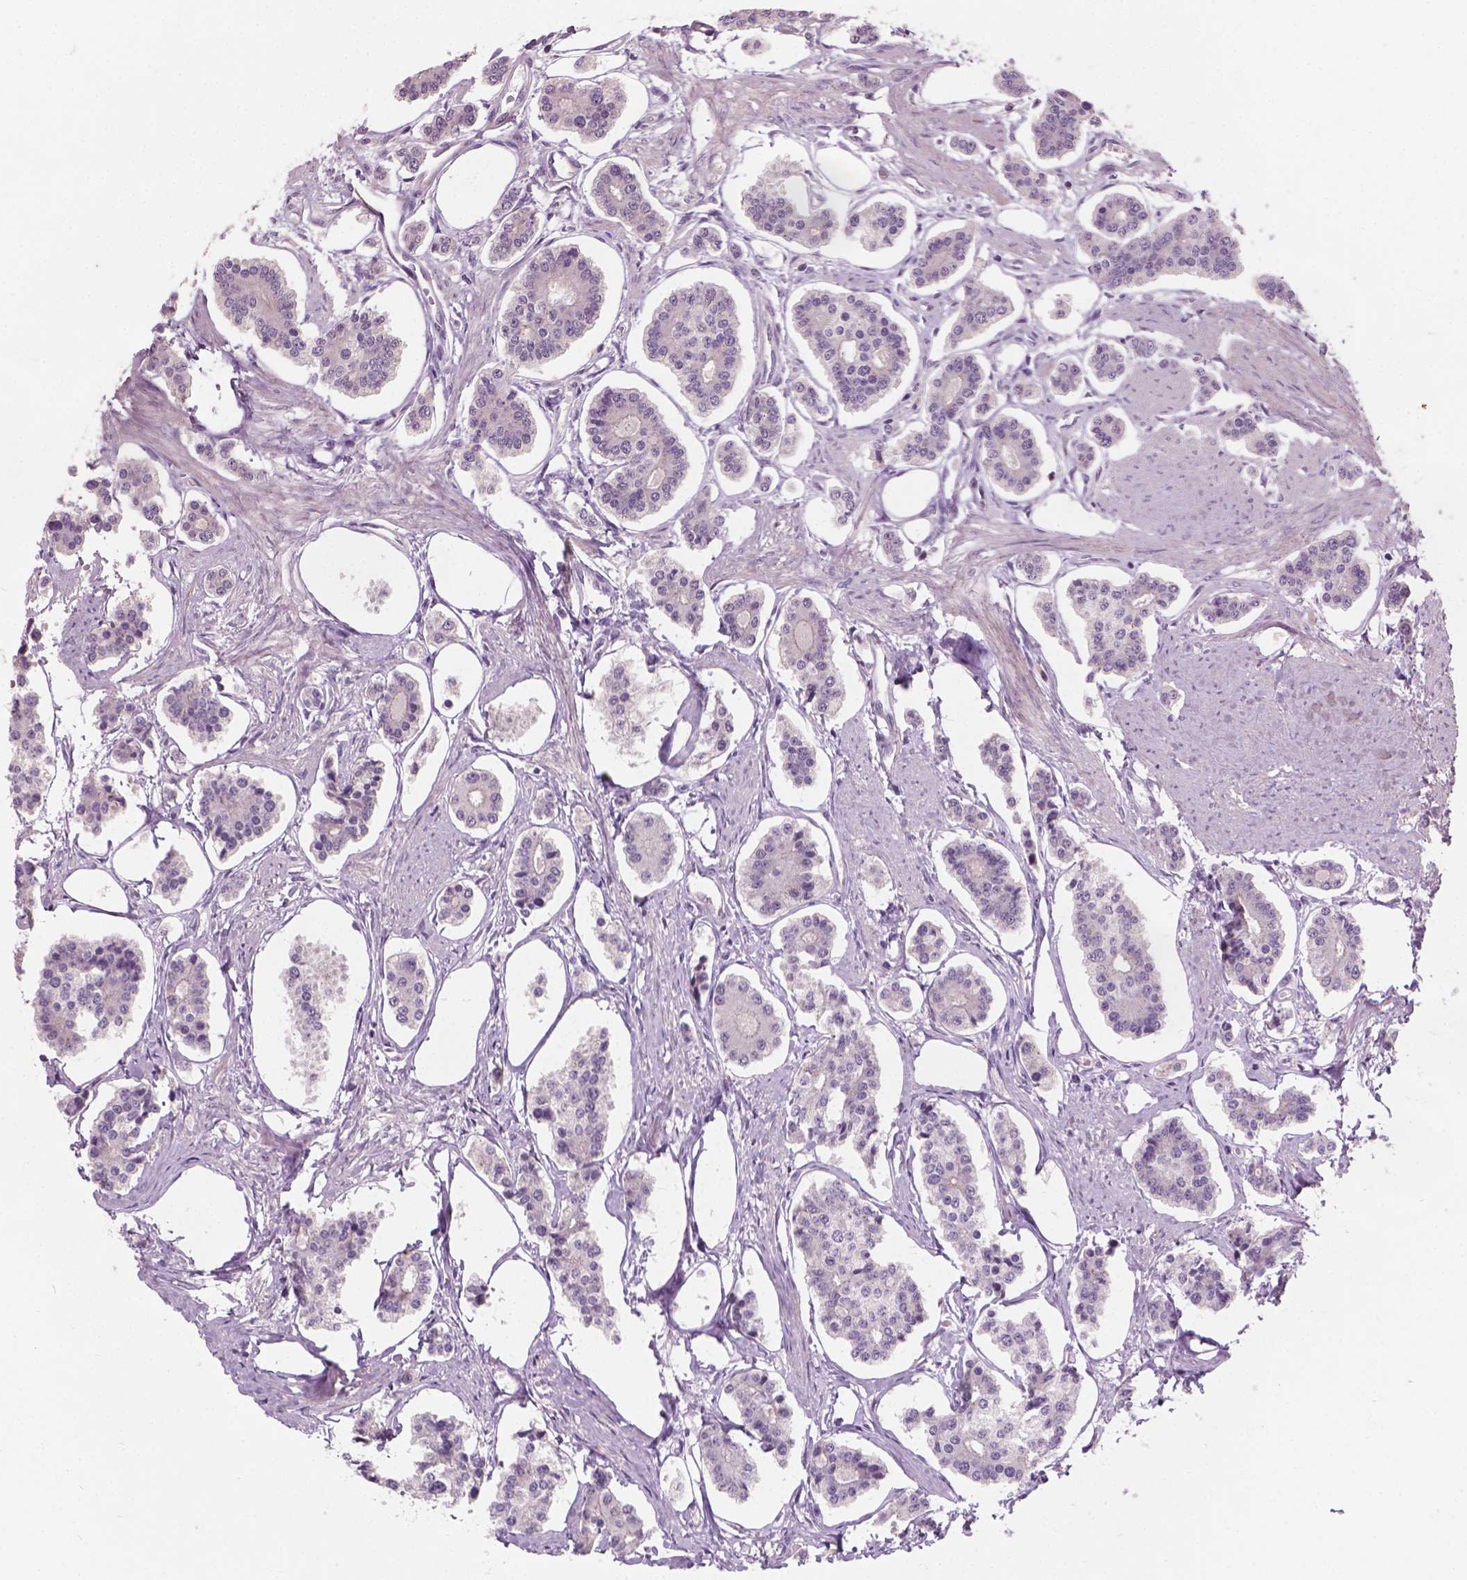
{"staining": {"intensity": "negative", "quantity": "none", "location": "none"}, "tissue": "carcinoid", "cell_type": "Tumor cells", "image_type": "cancer", "snomed": [{"axis": "morphology", "description": "Carcinoid, malignant, NOS"}, {"axis": "topography", "description": "Small intestine"}], "caption": "A photomicrograph of human malignant carcinoid is negative for staining in tumor cells. (DAB immunohistochemistry (IHC) visualized using brightfield microscopy, high magnification).", "gene": "SAXO2", "patient": {"sex": "female", "age": 65}}